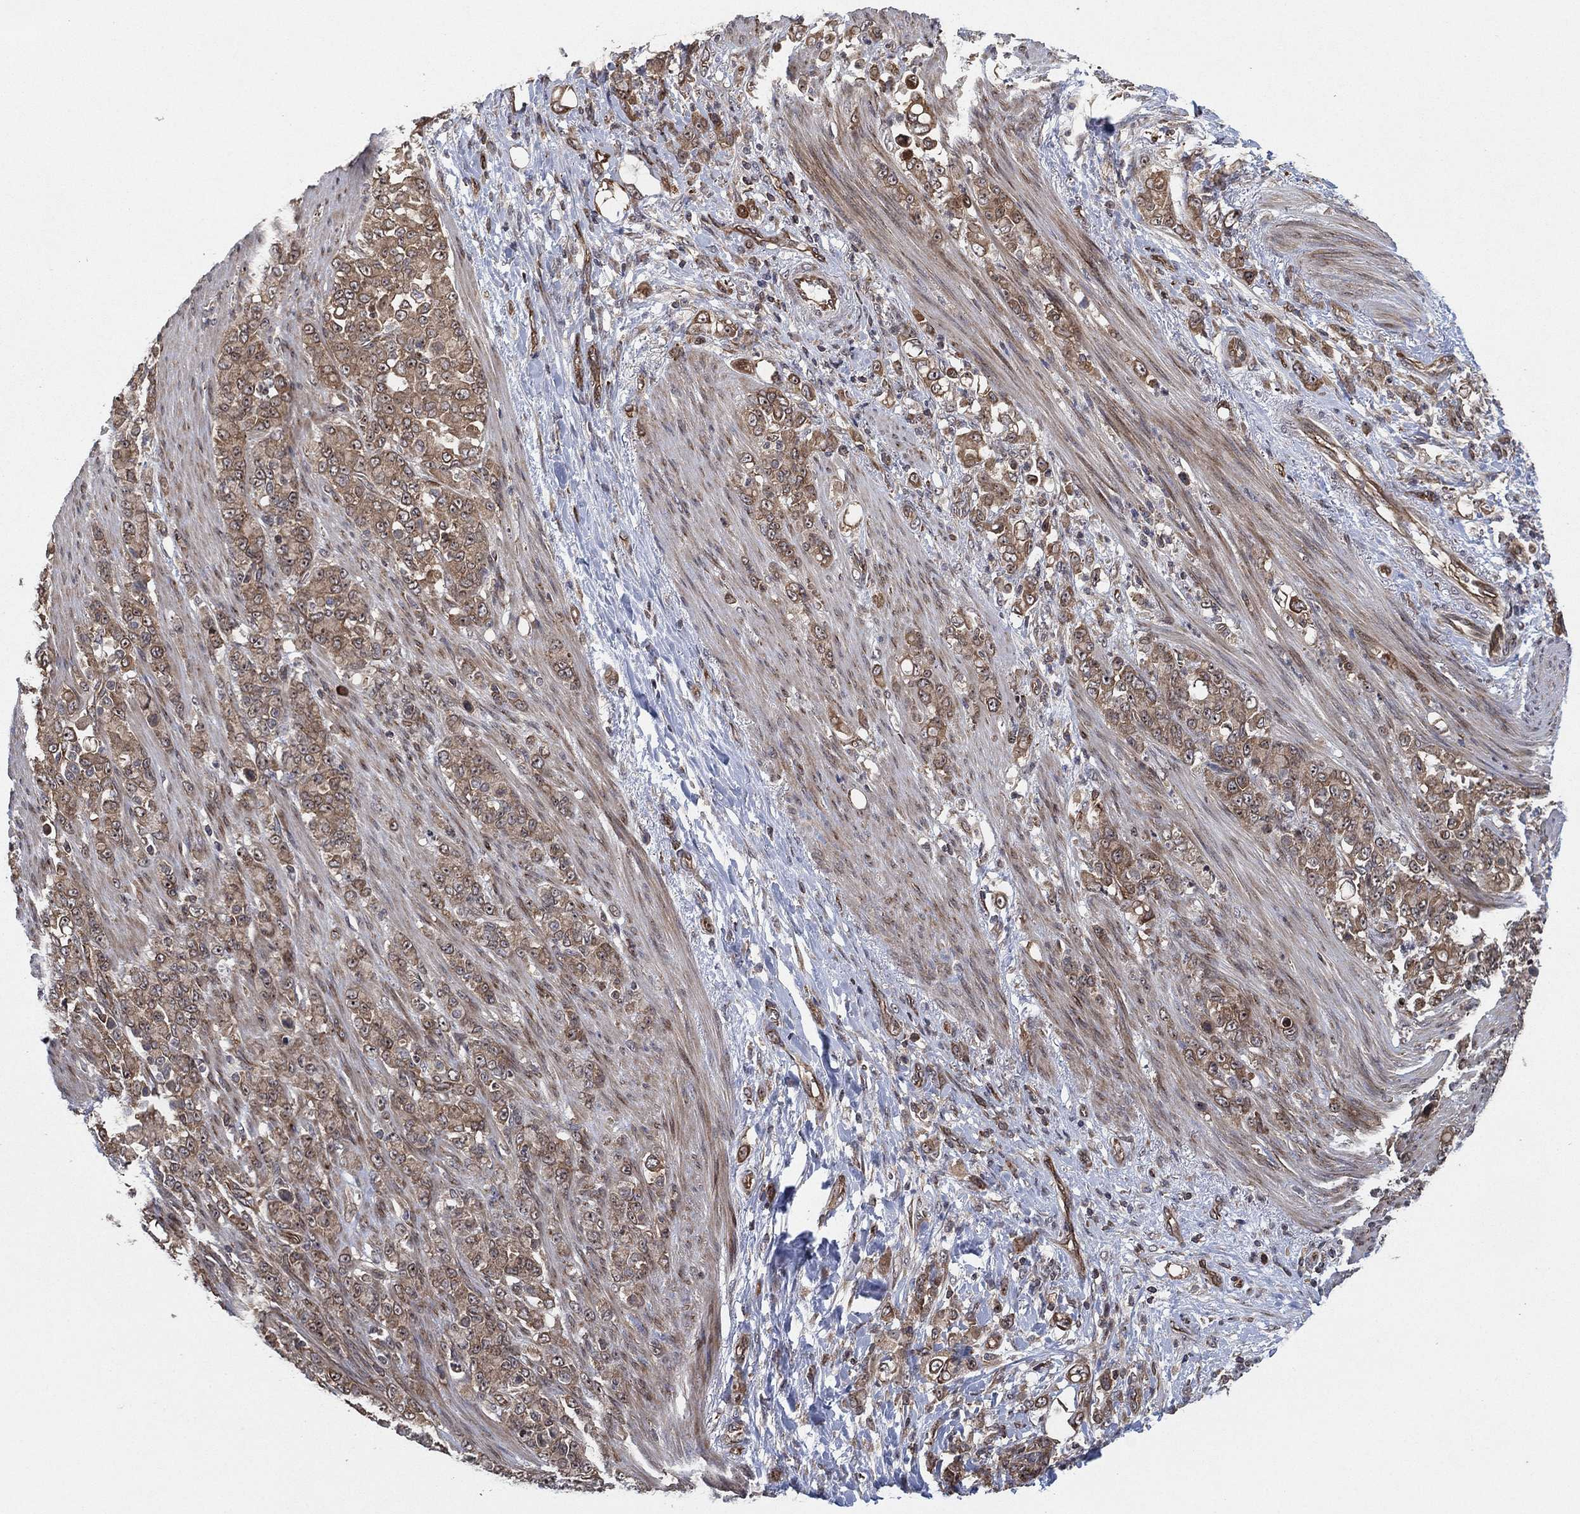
{"staining": {"intensity": "weak", "quantity": ">75%", "location": "cytoplasmic/membranous"}, "tissue": "stomach cancer", "cell_type": "Tumor cells", "image_type": "cancer", "snomed": [{"axis": "morphology", "description": "Adenocarcinoma, NOS"}, {"axis": "topography", "description": "Stomach"}], "caption": "Weak cytoplasmic/membranous expression is appreciated in about >75% of tumor cells in stomach cancer (adenocarcinoma).", "gene": "TMCO1", "patient": {"sex": "female", "age": 79}}